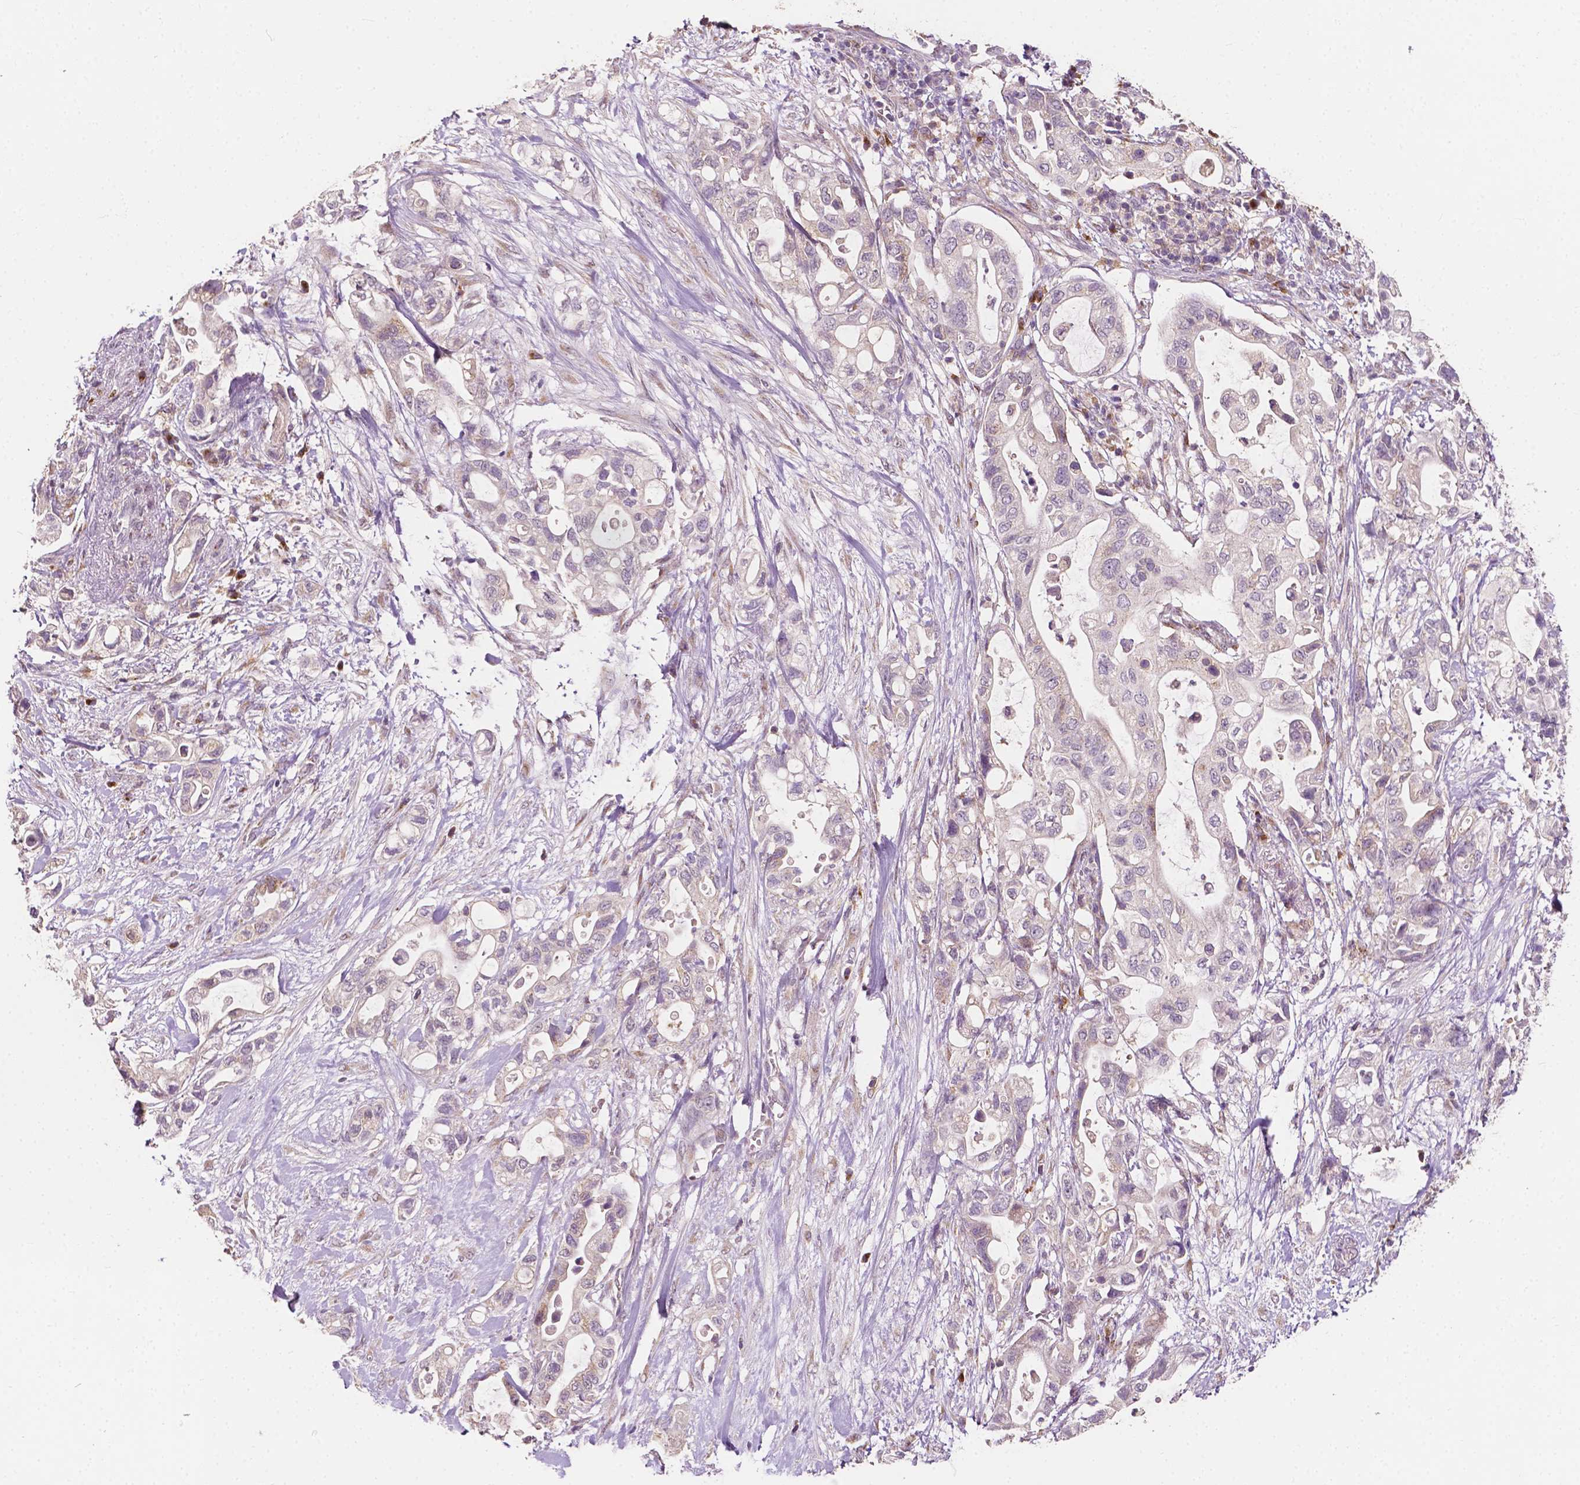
{"staining": {"intensity": "moderate", "quantity": "25%-75%", "location": "cytoplasmic/membranous"}, "tissue": "pancreatic cancer", "cell_type": "Tumor cells", "image_type": "cancer", "snomed": [{"axis": "morphology", "description": "Adenocarcinoma, NOS"}, {"axis": "topography", "description": "Pancreas"}], "caption": "Protein staining by immunohistochemistry exhibits moderate cytoplasmic/membranous staining in approximately 25%-75% of tumor cells in pancreatic cancer (adenocarcinoma).", "gene": "EBAG9", "patient": {"sex": "female", "age": 72}}